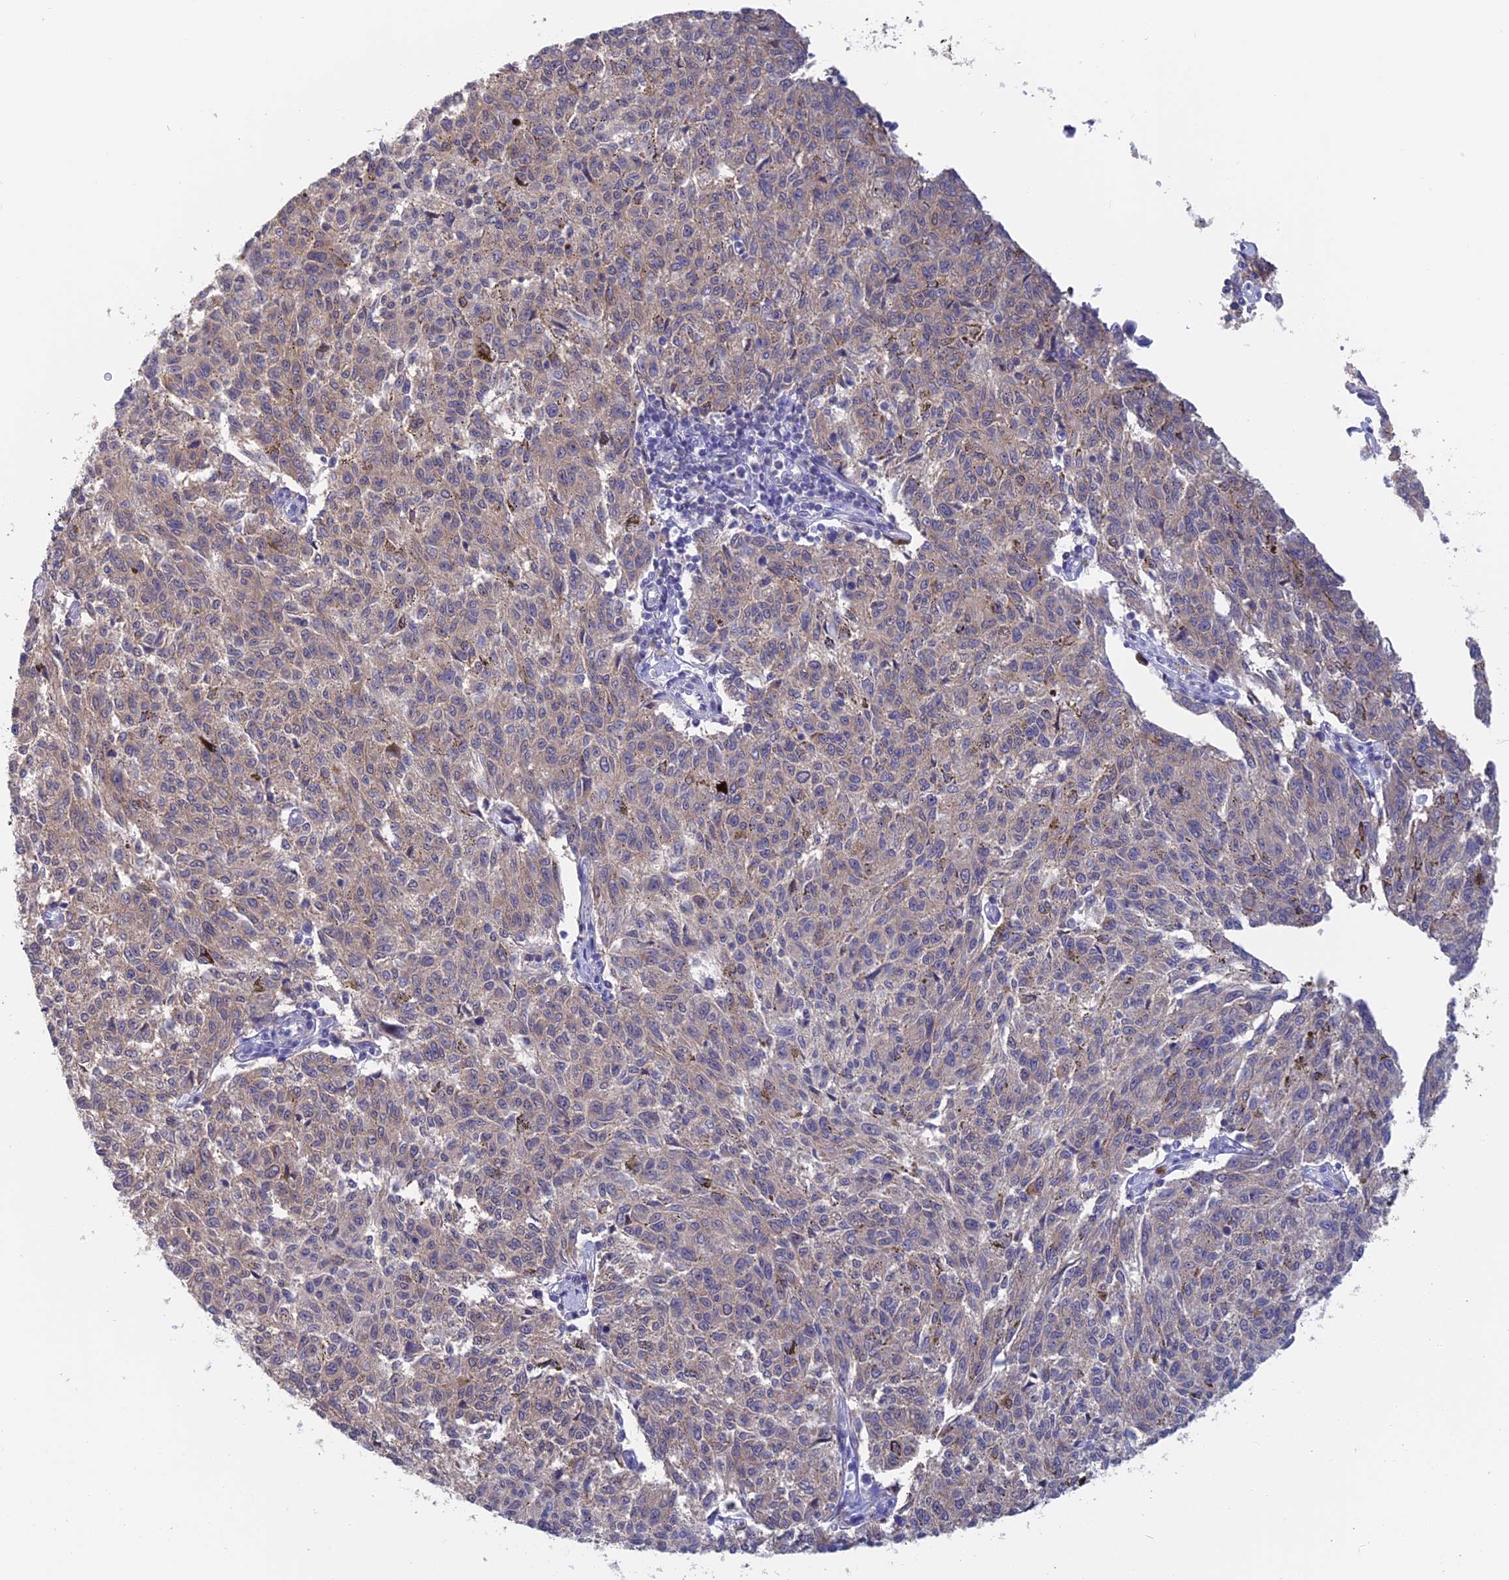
{"staining": {"intensity": "weak", "quantity": "25%-75%", "location": "cytoplasmic/membranous"}, "tissue": "melanoma", "cell_type": "Tumor cells", "image_type": "cancer", "snomed": [{"axis": "morphology", "description": "Malignant melanoma, NOS"}, {"axis": "topography", "description": "Skin"}], "caption": "Brown immunohistochemical staining in human melanoma displays weak cytoplasmic/membranous expression in about 25%-75% of tumor cells. (brown staining indicates protein expression, while blue staining denotes nuclei).", "gene": "STUB1", "patient": {"sex": "female", "age": 72}}